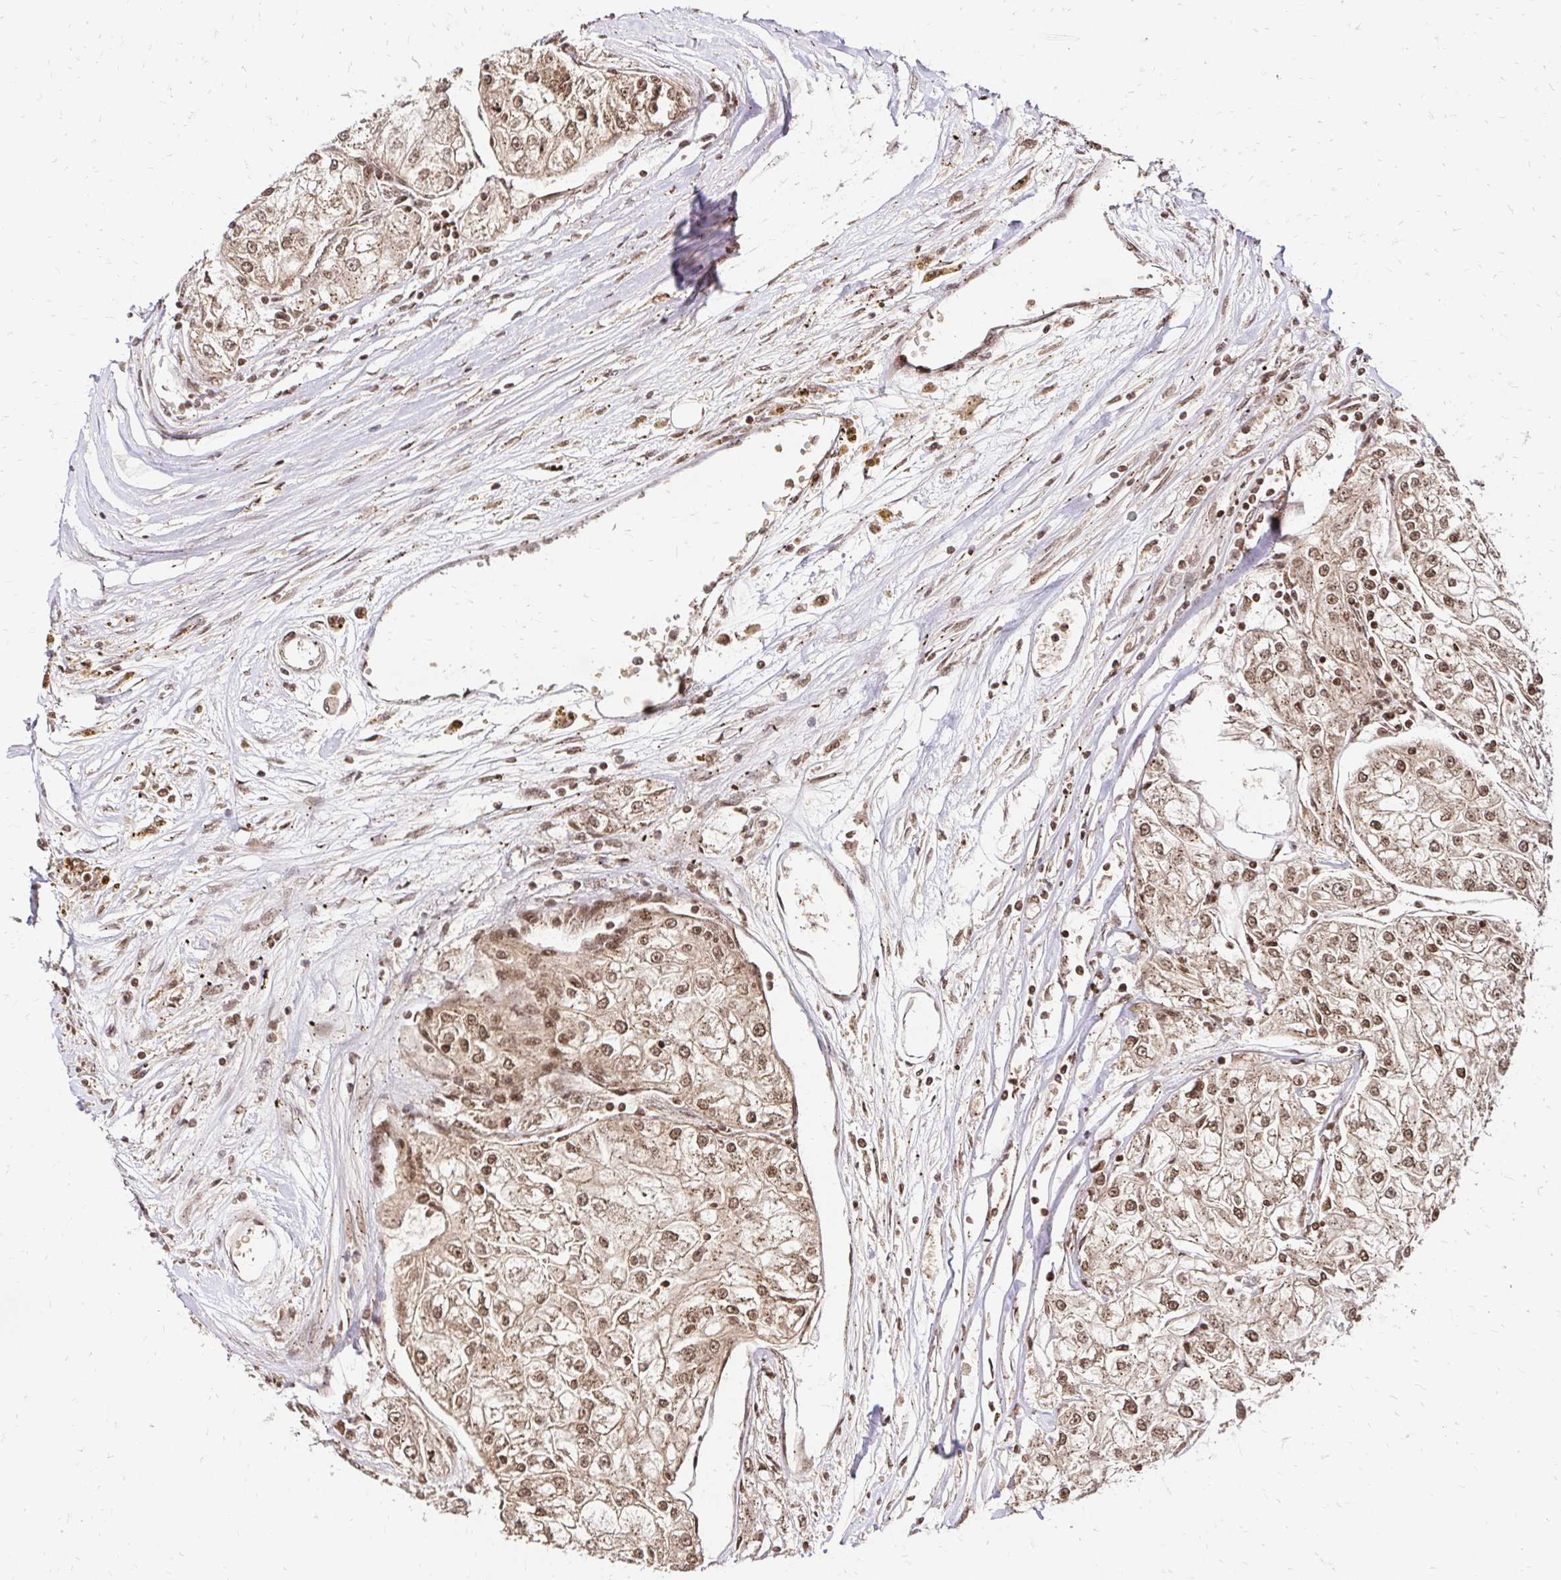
{"staining": {"intensity": "moderate", "quantity": ">75%", "location": "cytoplasmic/membranous,nuclear"}, "tissue": "renal cancer", "cell_type": "Tumor cells", "image_type": "cancer", "snomed": [{"axis": "morphology", "description": "Adenocarcinoma, NOS"}, {"axis": "topography", "description": "Kidney"}], "caption": "Adenocarcinoma (renal) stained for a protein (brown) displays moderate cytoplasmic/membranous and nuclear positive staining in about >75% of tumor cells.", "gene": "GLYR1", "patient": {"sex": "female", "age": 72}}